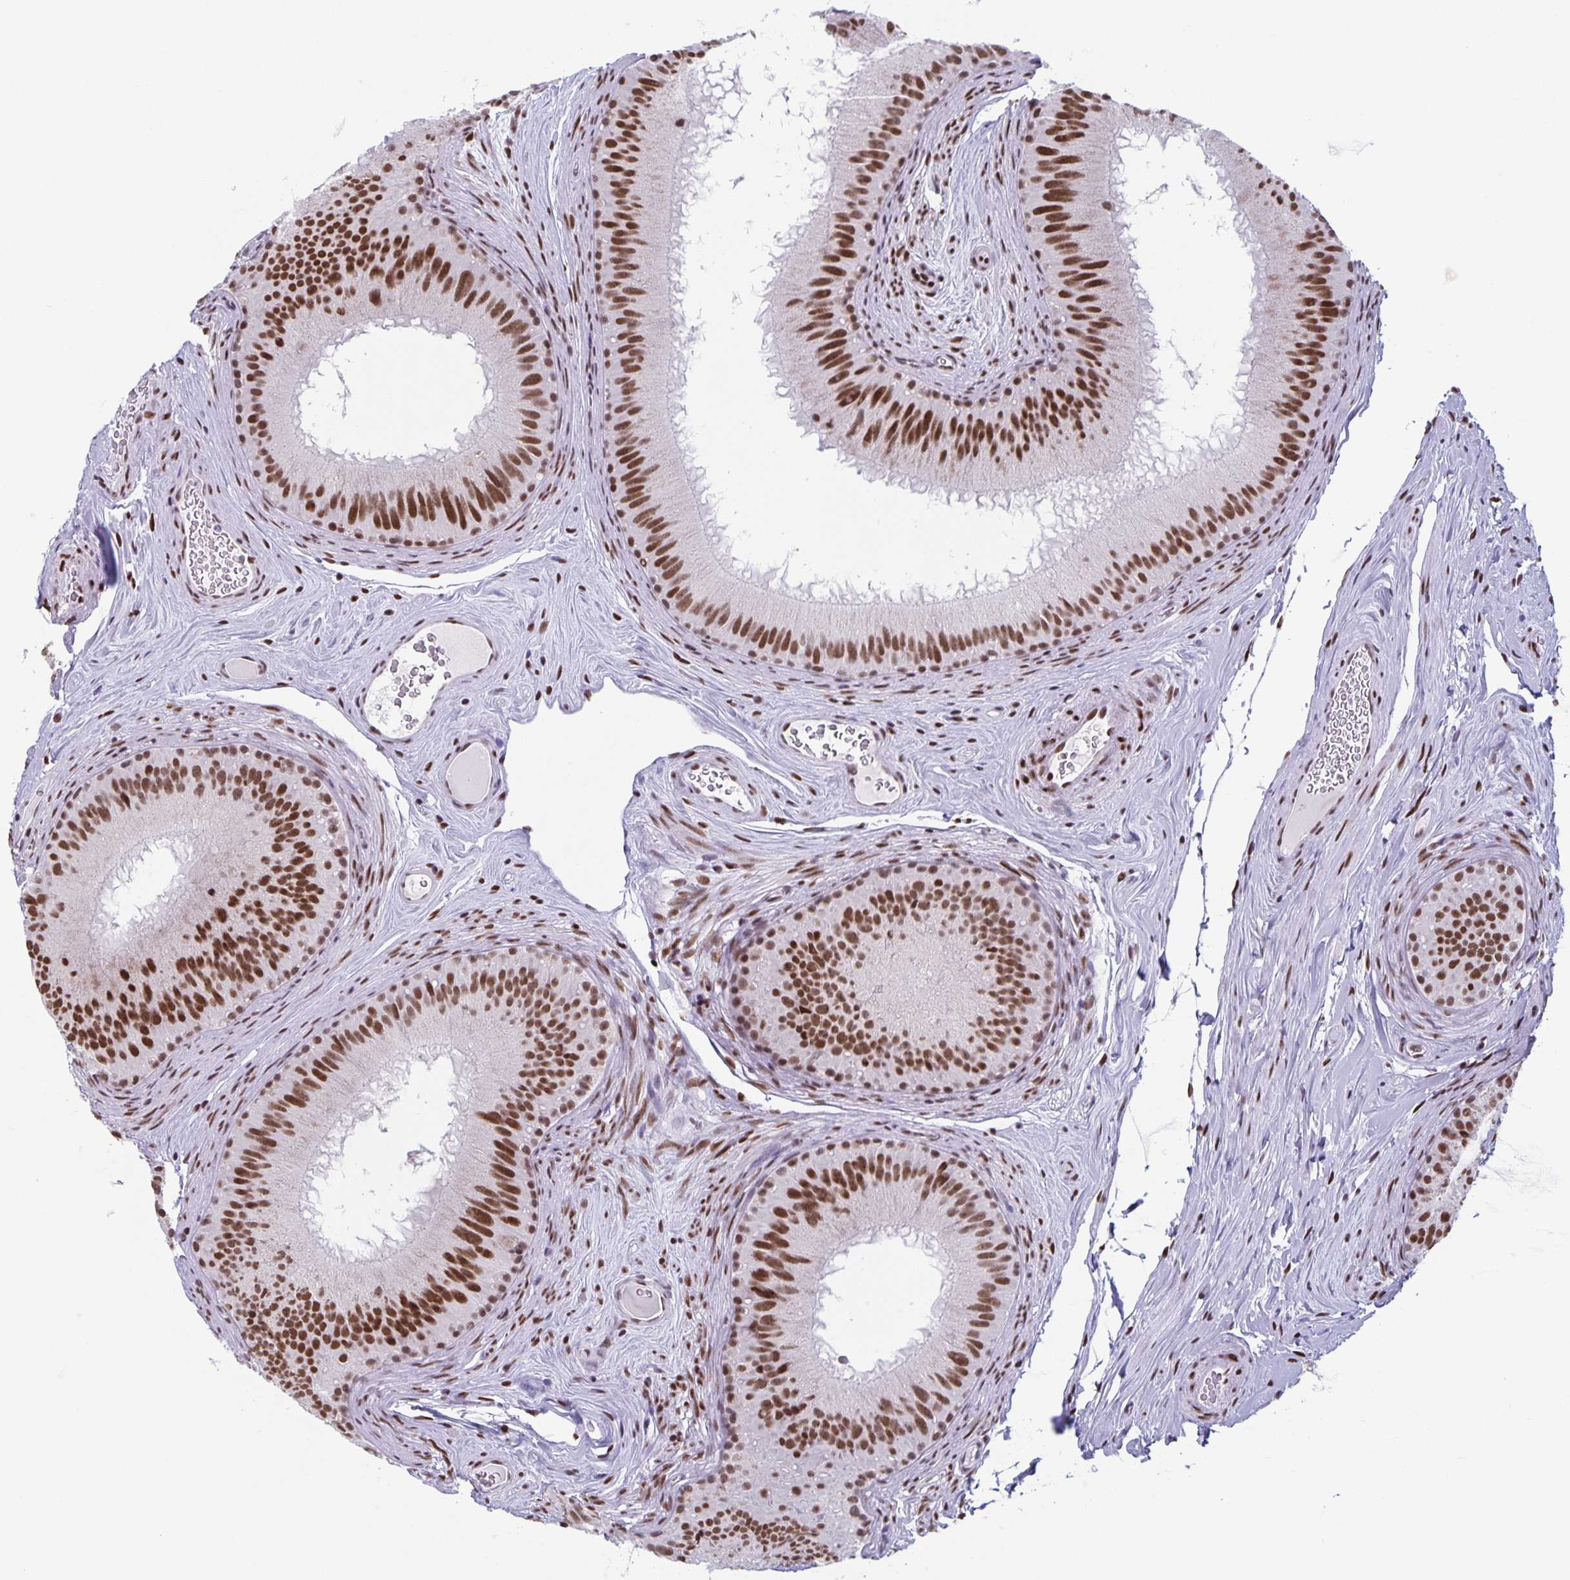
{"staining": {"intensity": "strong", "quantity": ">75%", "location": "nuclear"}, "tissue": "epididymis", "cell_type": "Glandular cells", "image_type": "normal", "snomed": [{"axis": "morphology", "description": "Normal tissue, NOS"}, {"axis": "topography", "description": "Epididymis"}], "caption": "Human epididymis stained with a brown dye displays strong nuclear positive expression in approximately >75% of glandular cells.", "gene": "JUND", "patient": {"sex": "male", "age": 44}}